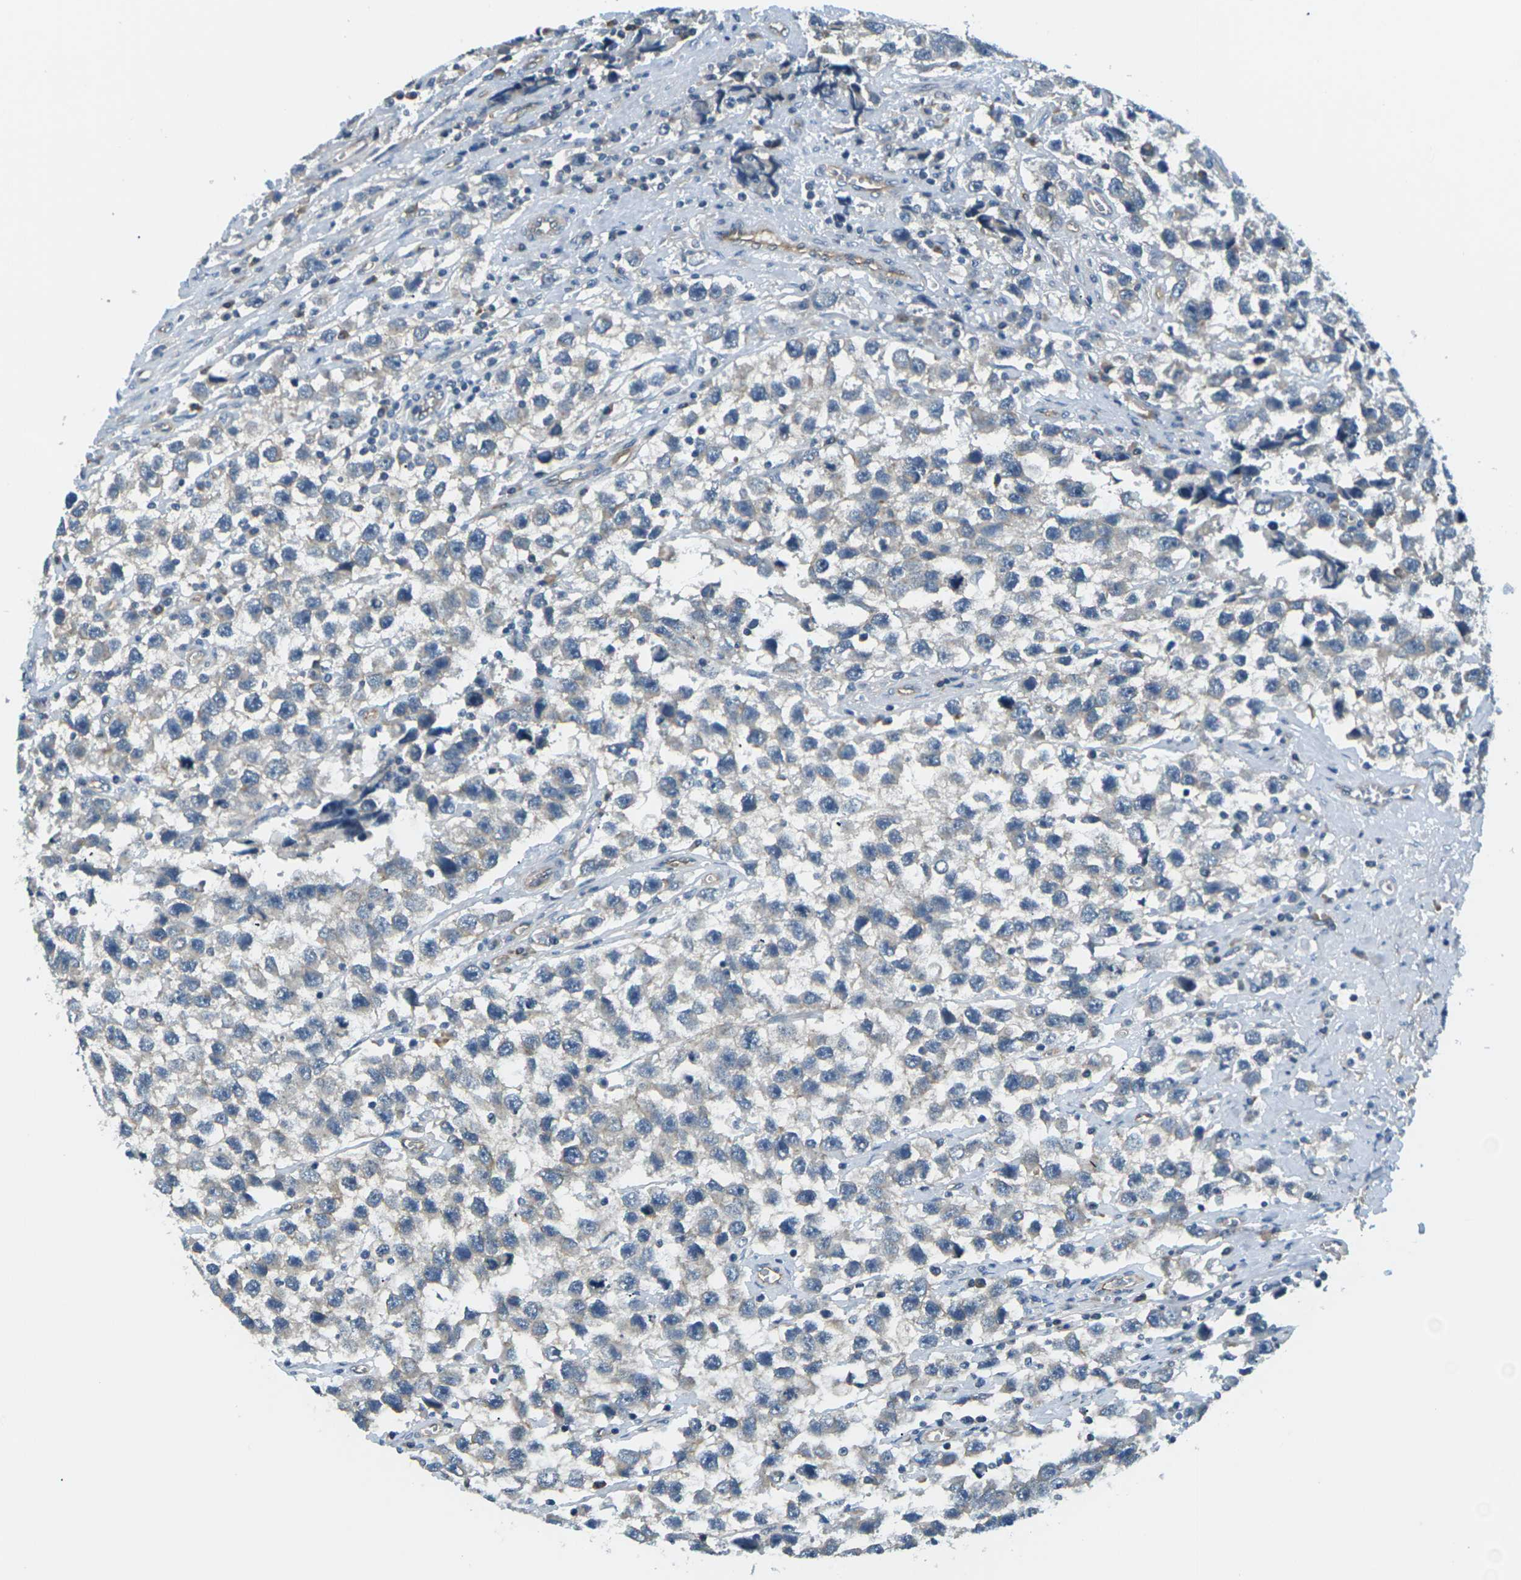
{"staining": {"intensity": "negative", "quantity": "none", "location": "none"}, "tissue": "testis cancer", "cell_type": "Tumor cells", "image_type": "cancer", "snomed": [{"axis": "morphology", "description": "Seminoma, NOS"}, {"axis": "topography", "description": "Testis"}], "caption": "Immunohistochemistry photomicrograph of testis cancer (seminoma) stained for a protein (brown), which demonstrates no staining in tumor cells.", "gene": "SLC13A3", "patient": {"sex": "male", "age": 33}}